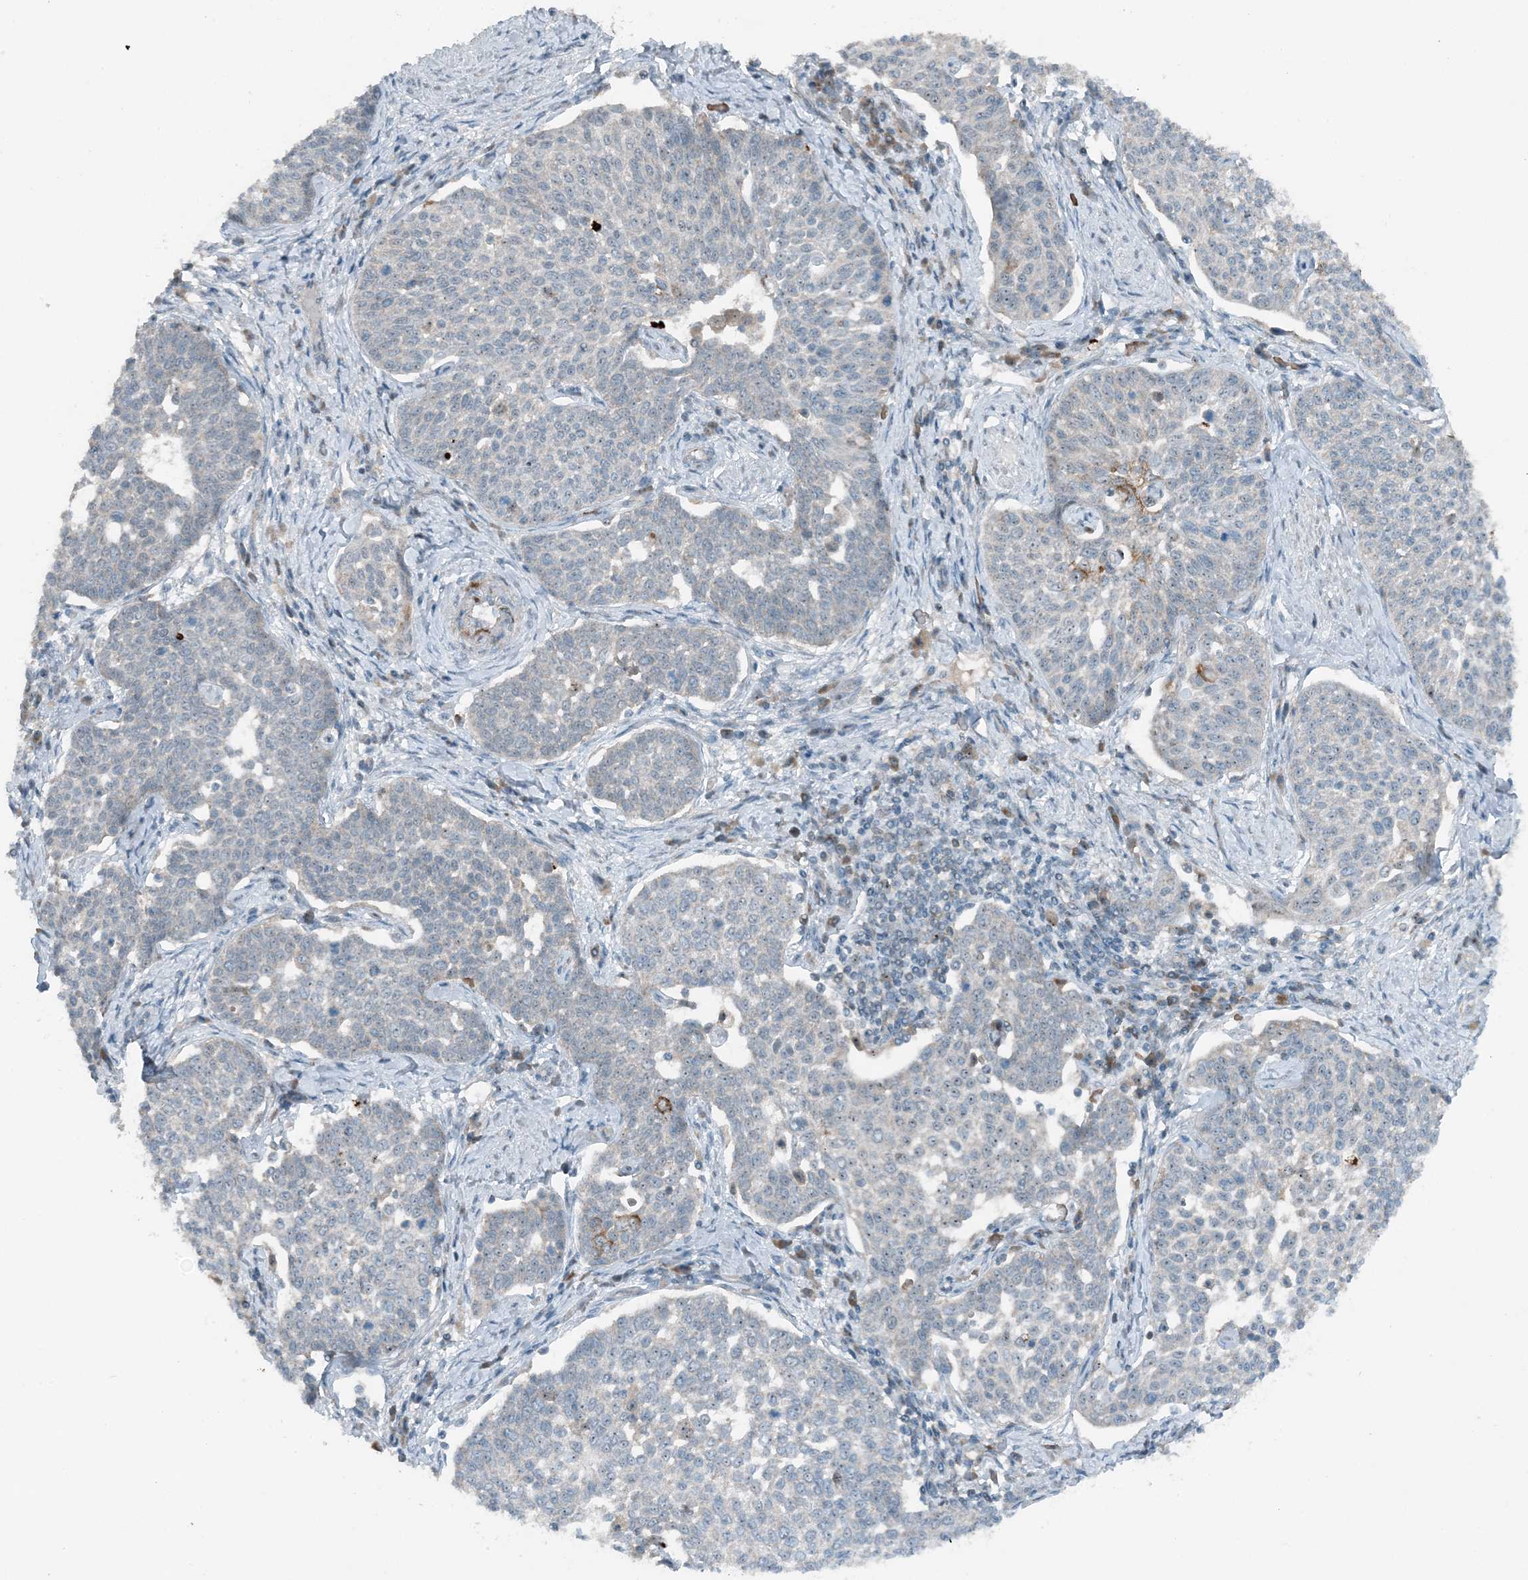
{"staining": {"intensity": "negative", "quantity": "none", "location": "none"}, "tissue": "cervical cancer", "cell_type": "Tumor cells", "image_type": "cancer", "snomed": [{"axis": "morphology", "description": "Squamous cell carcinoma, NOS"}, {"axis": "topography", "description": "Cervix"}], "caption": "There is no significant expression in tumor cells of cervical cancer (squamous cell carcinoma).", "gene": "MITD1", "patient": {"sex": "female", "age": 34}}